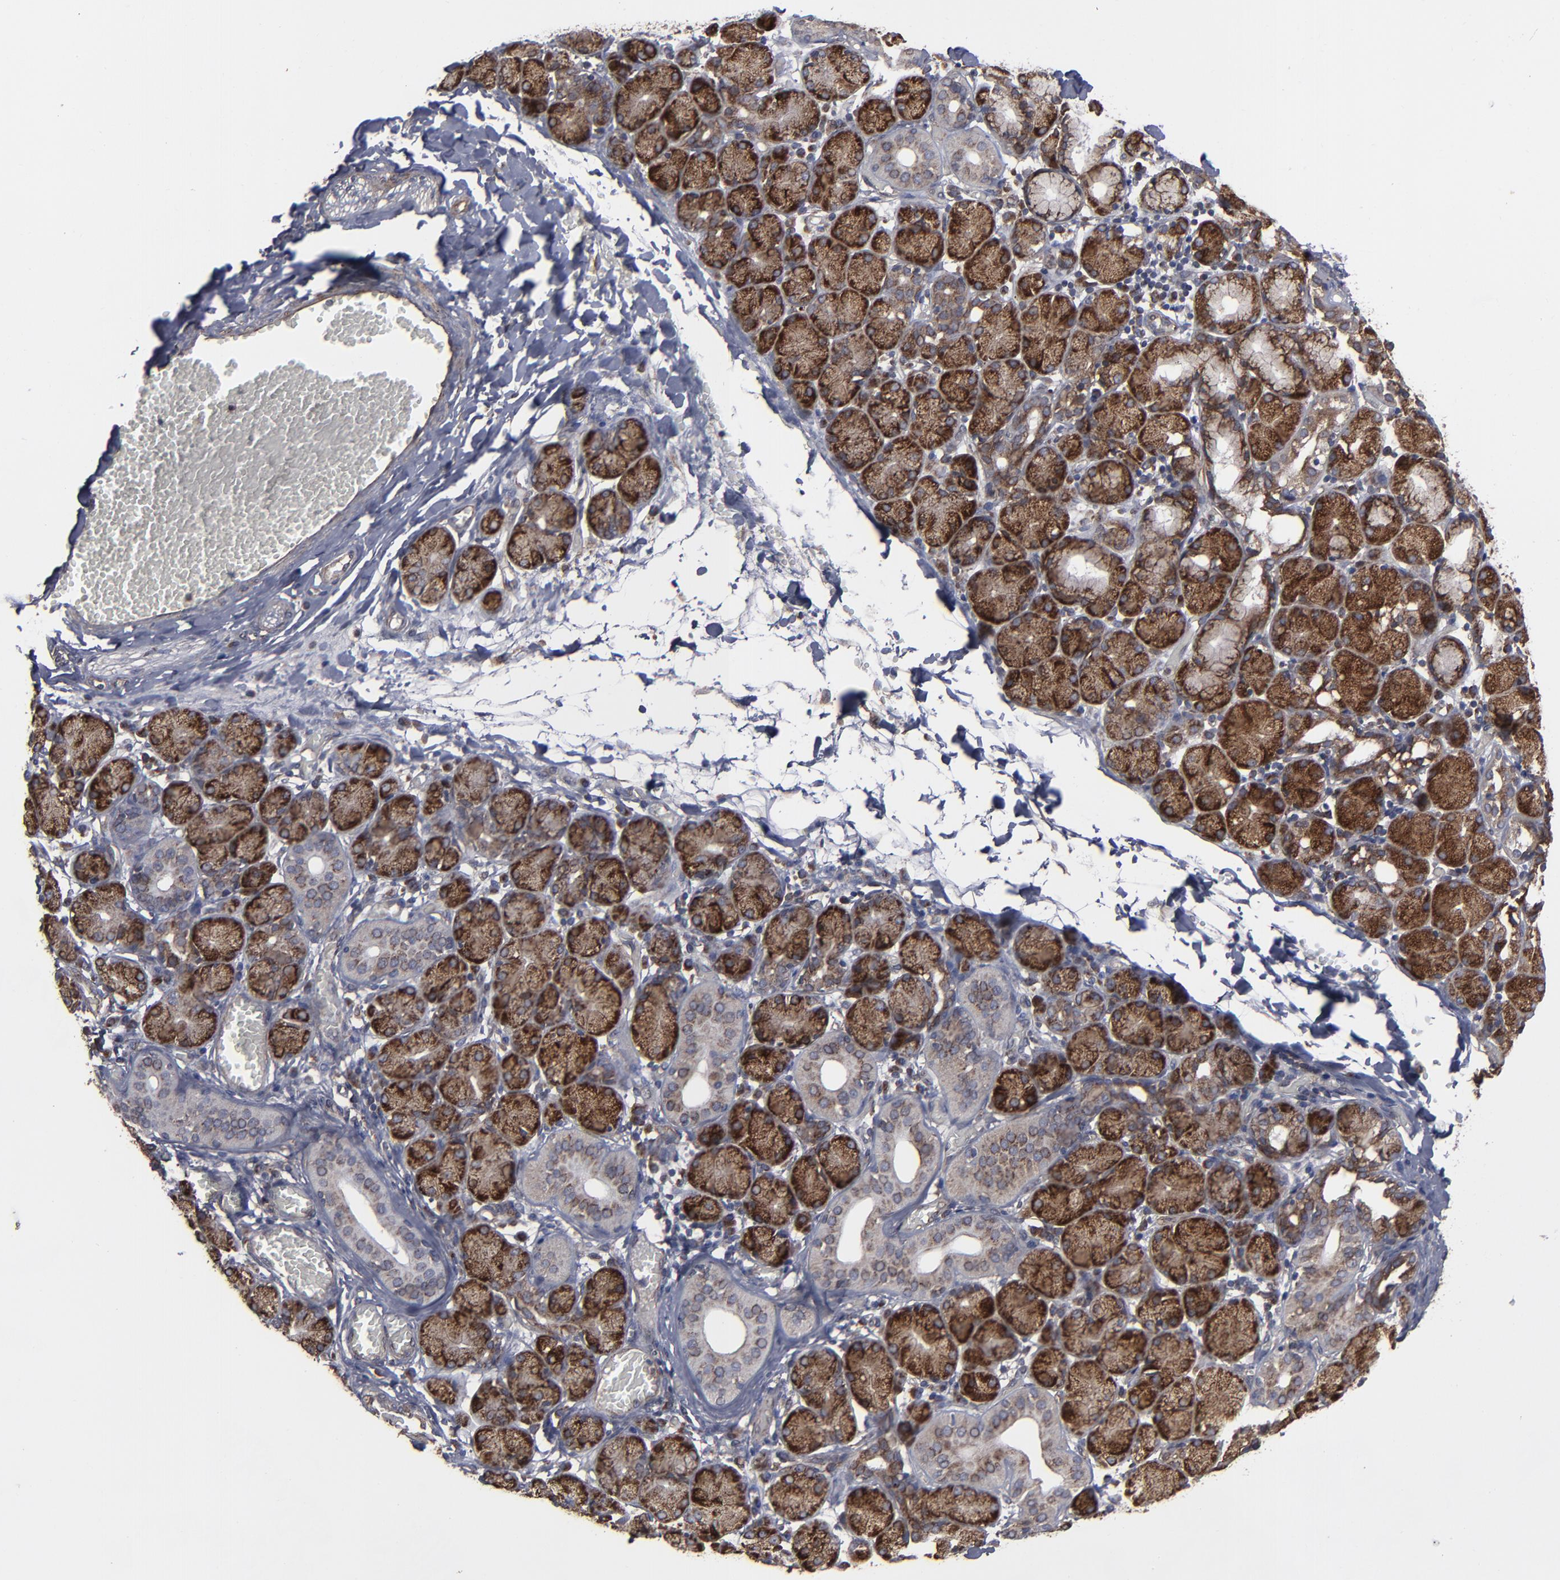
{"staining": {"intensity": "strong", "quantity": ">75%", "location": "cytoplasmic/membranous"}, "tissue": "salivary gland", "cell_type": "Glandular cells", "image_type": "normal", "snomed": [{"axis": "morphology", "description": "Normal tissue, NOS"}, {"axis": "topography", "description": "Salivary gland"}], "caption": "About >75% of glandular cells in unremarkable human salivary gland demonstrate strong cytoplasmic/membranous protein staining as visualized by brown immunohistochemical staining.", "gene": "CNIH1", "patient": {"sex": "female", "age": 24}}